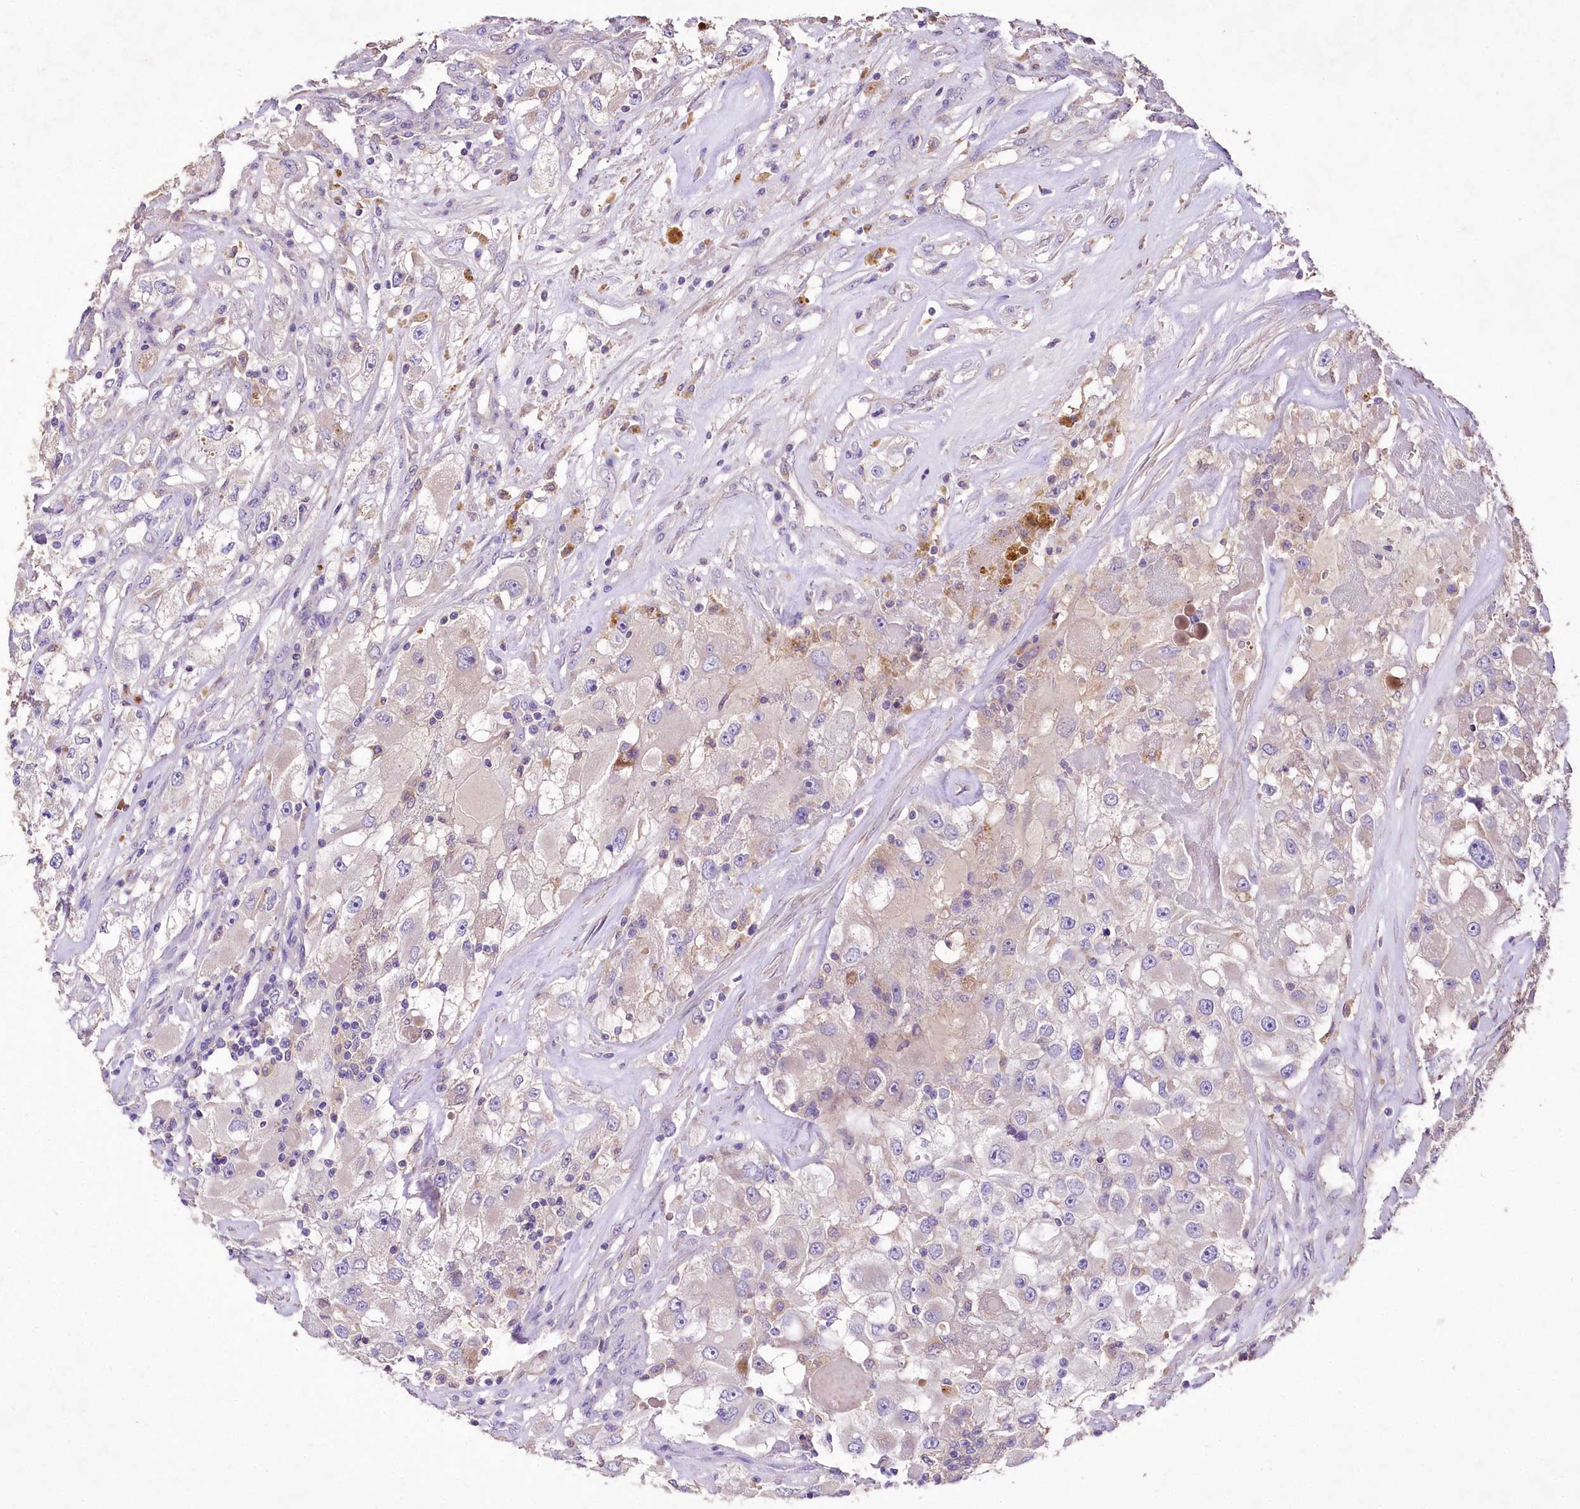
{"staining": {"intensity": "negative", "quantity": "none", "location": "none"}, "tissue": "renal cancer", "cell_type": "Tumor cells", "image_type": "cancer", "snomed": [{"axis": "morphology", "description": "Adenocarcinoma, NOS"}, {"axis": "topography", "description": "Kidney"}], "caption": "Immunohistochemistry photomicrograph of human renal cancer stained for a protein (brown), which demonstrates no staining in tumor cells.", "gene": "PCYOX1L", "patient": {"sex": "female", "age": 52}}